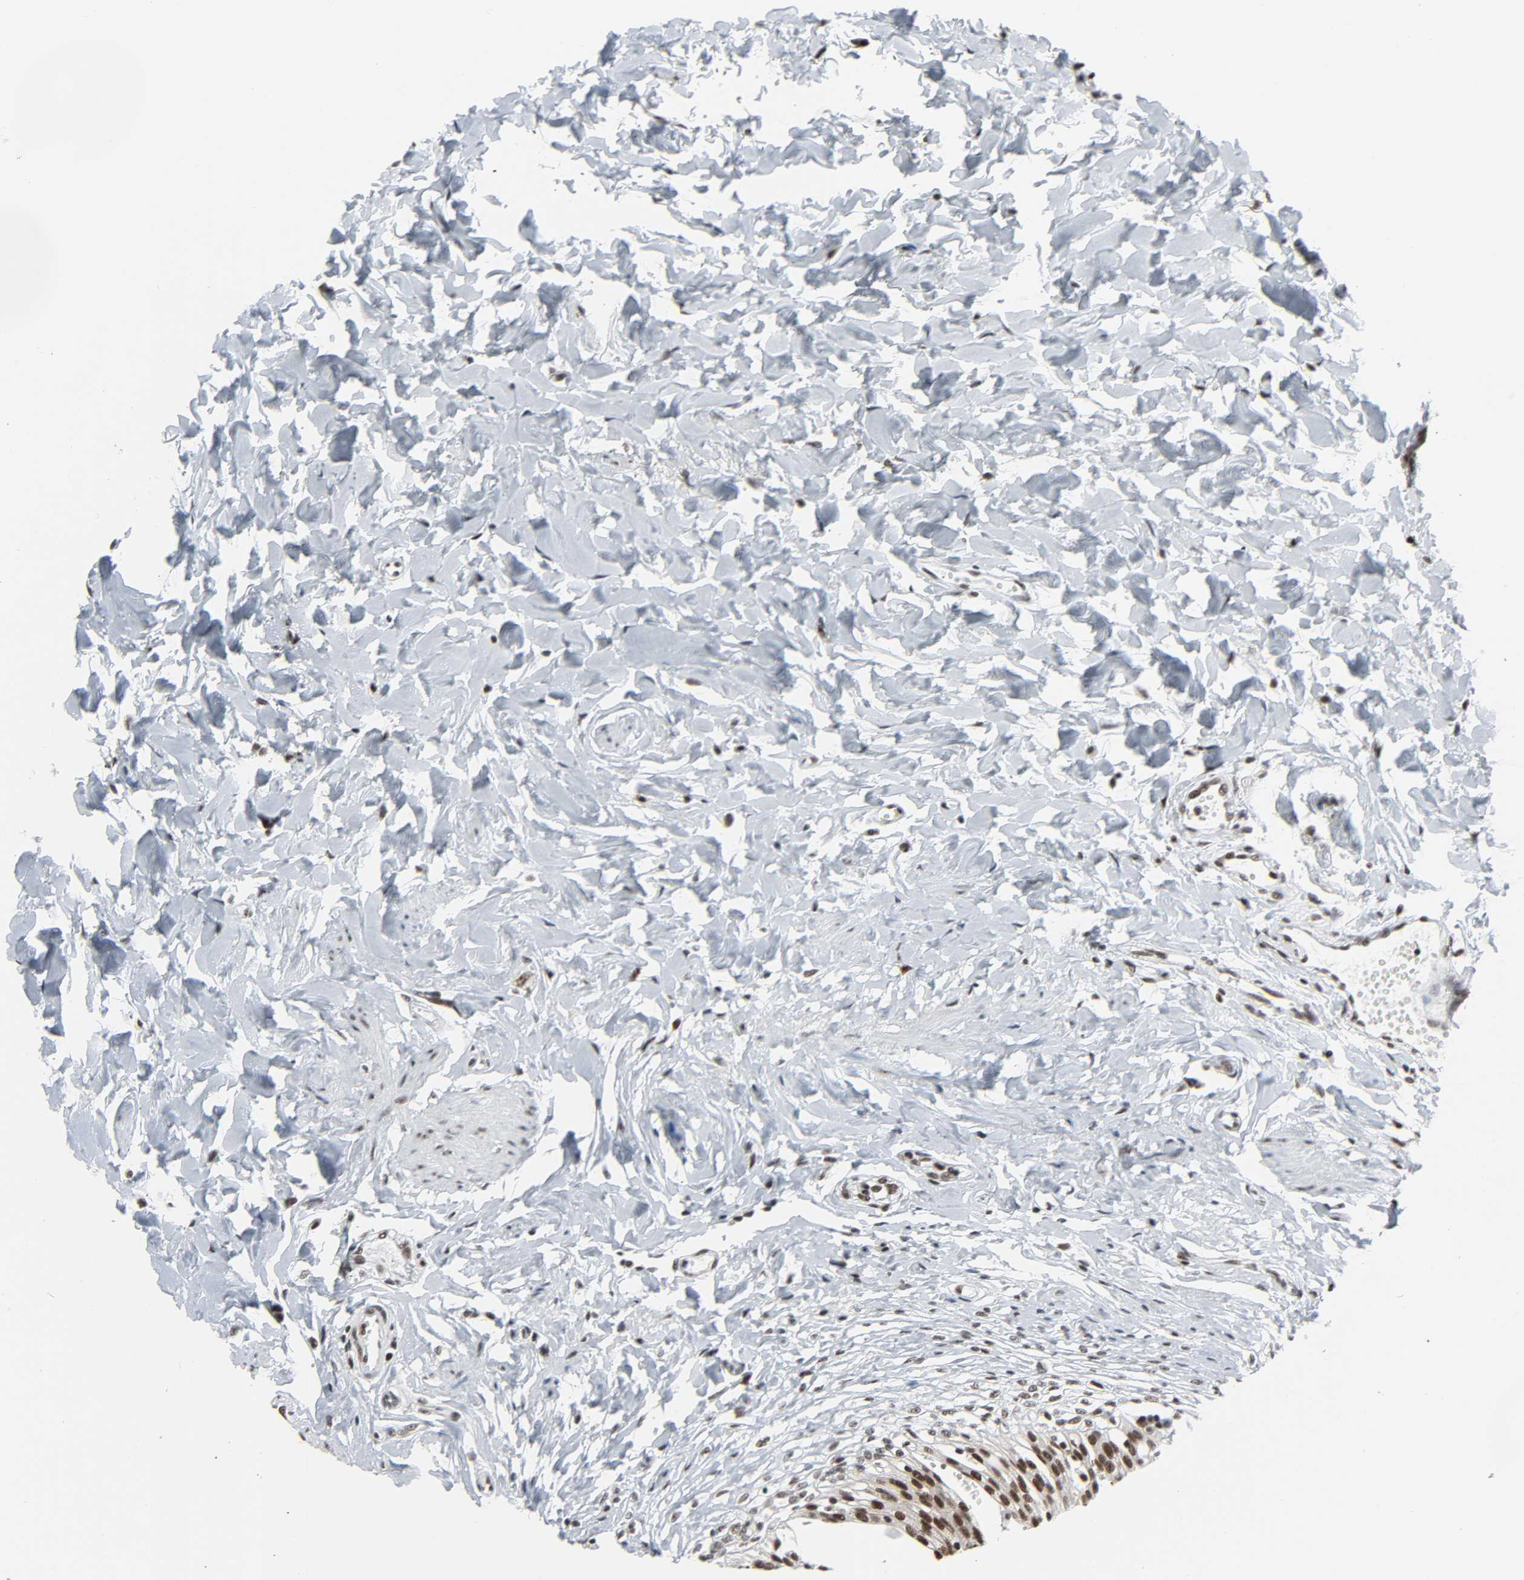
{"staining": {"intensity": "strong", "quantity": ">75%", "location": "nuclear"}, "tissue": "urinary bladder", "cell_type": "Urothelial cells", "image_type": "normal", "snomed": [{"axis": "morphology", "description": "Normal tissue, NOS"}, {"axis": "topography", "description": "Urinary bladder"}], "caption": "IHC of benign human urinary bladder displays high levels of strong nuclear staining in about >75% of urothelial cells. The protein of interest is shown in brown color, while the nuclei are stained blue.", "gene": "CDK7", "patient": {"sex": "female", "age": 80}}